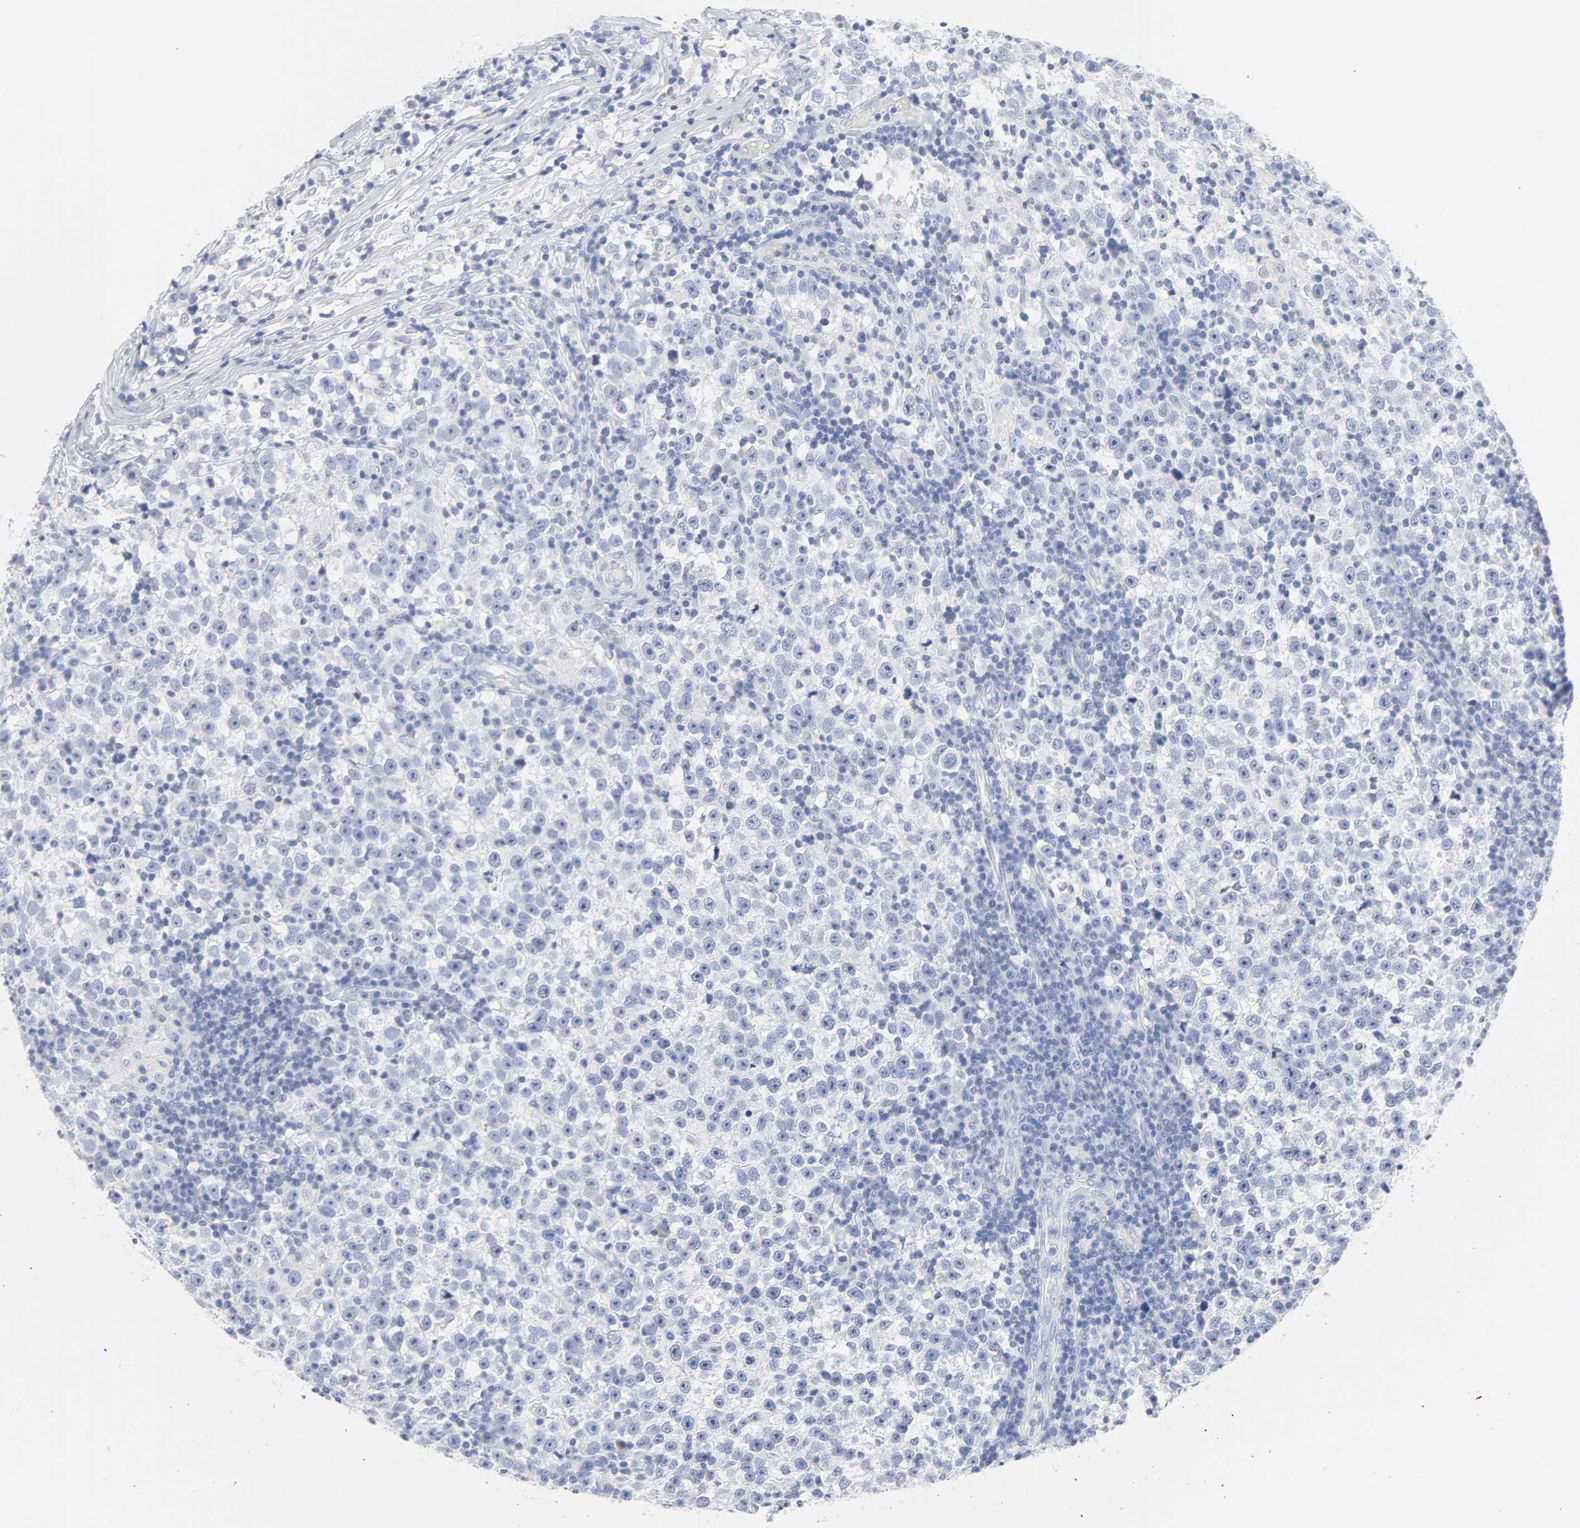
{"staining": {"intensity": "negative", "quantity": "none", "location": "none"}, "tissue": "testis cancer", "cell_type": "Tumor cells", "image_type": "cancer", "snomed": [{"axis": "morphology", "description": "Seminoma, NOS"}, {"axis": "topography", "description": "Testis"}], "caption": "Image shows no significant protein staining in tumor cells of testis cancer (seminoma).", "gene": "ACP3", "patient": {"sex": "male", "age": 43}}